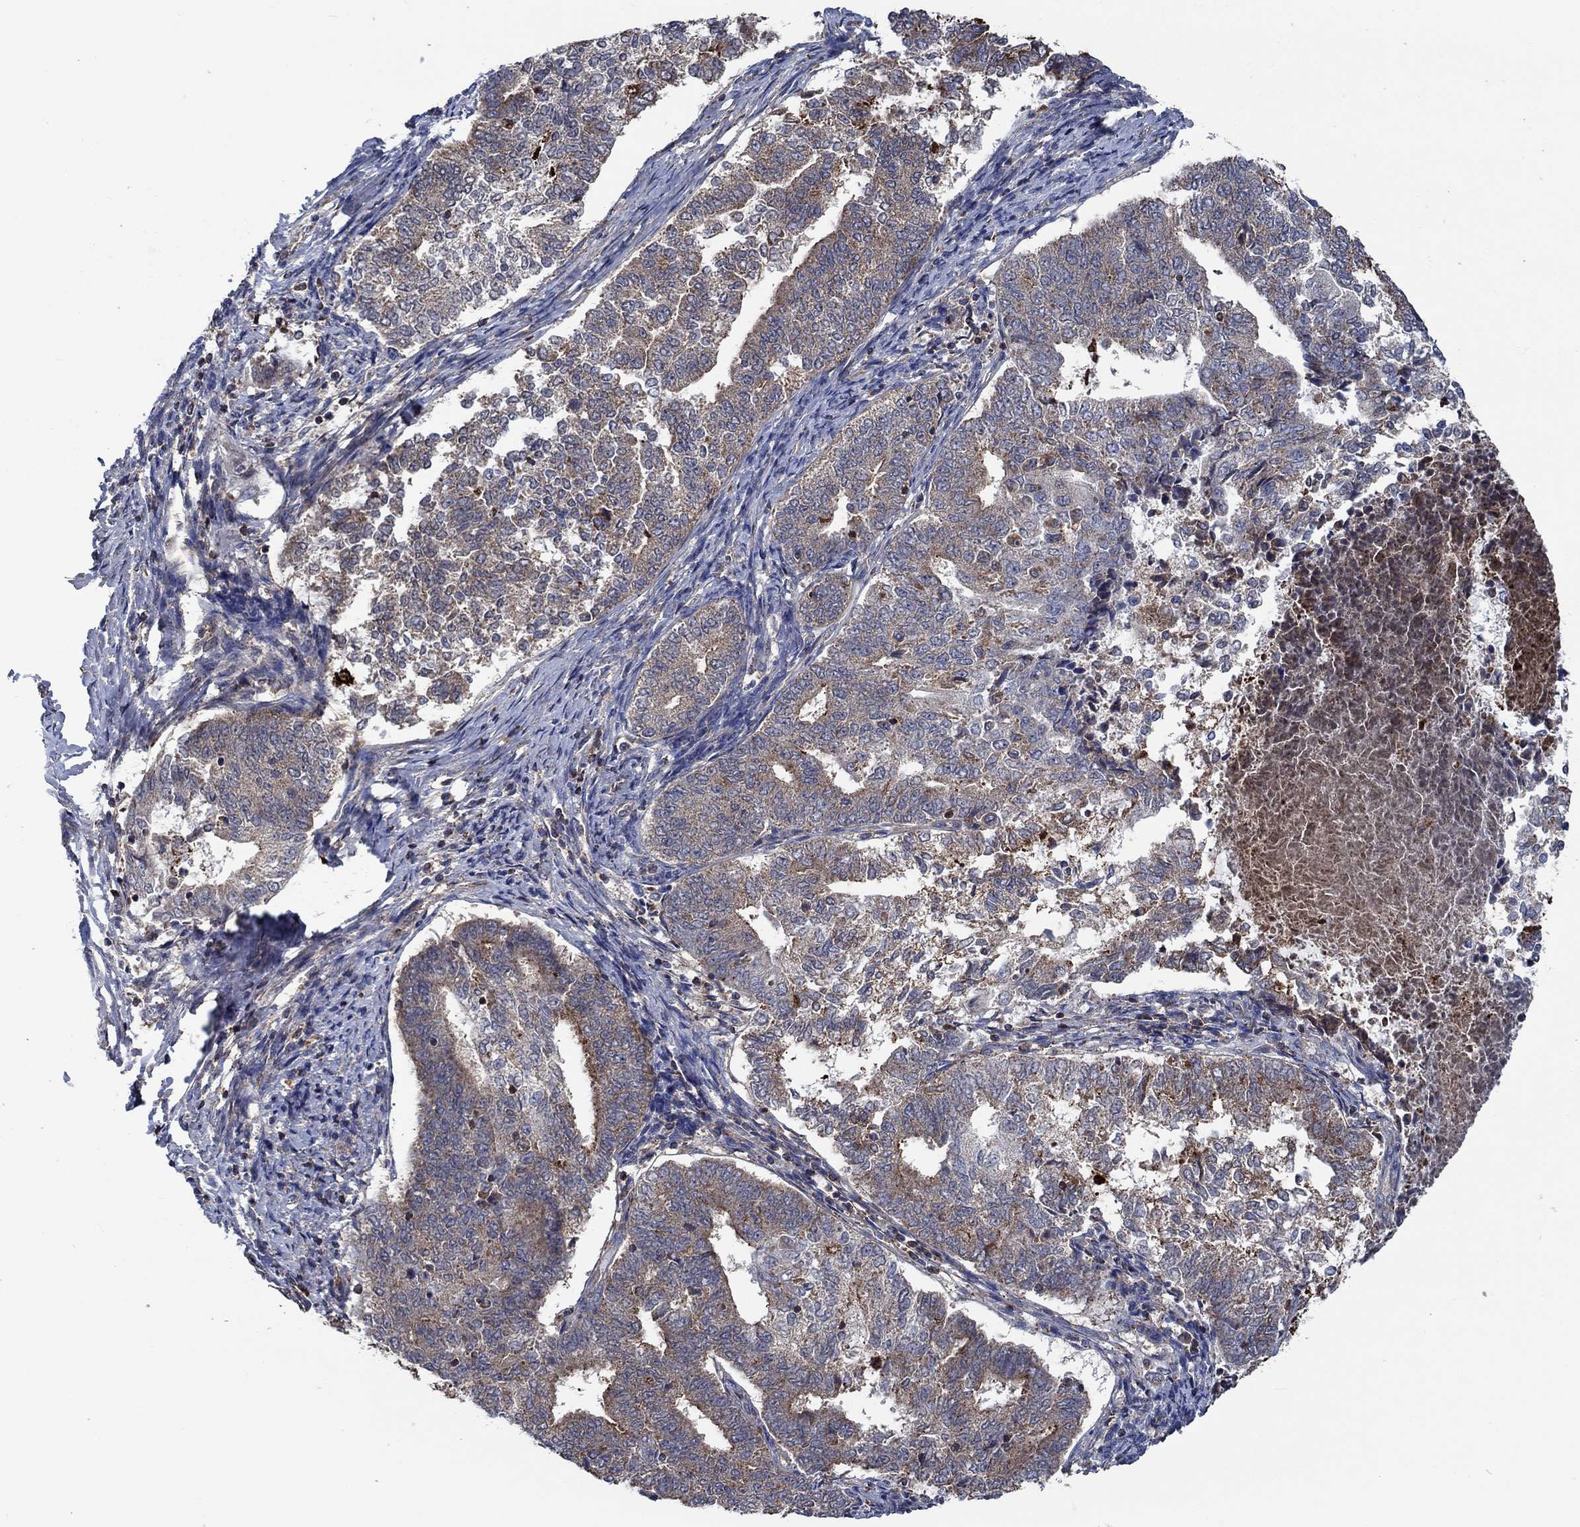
{"staining": {"intensity": "weak", "quantity": ">75%", "location": "cytoplasmic/membranous"}, "tissue": "endometrial cancer", "cell_type": "Tumor cells", "image_type": "cancer", "snomed": [{"axis": "morphology", "description": "Adenocarcinoma, NOS"}, {"axis": "topography", "description": "Endometrium"}], "caption": "Adenocarcinoma (endometrial) tissue reveals weak cytoplasmic/membranous expression in about >75% of tumor cells, visualized by immunohistochemistry.", "gene": "STXBP6", "patient": {"sex": "female", "age": 65}}